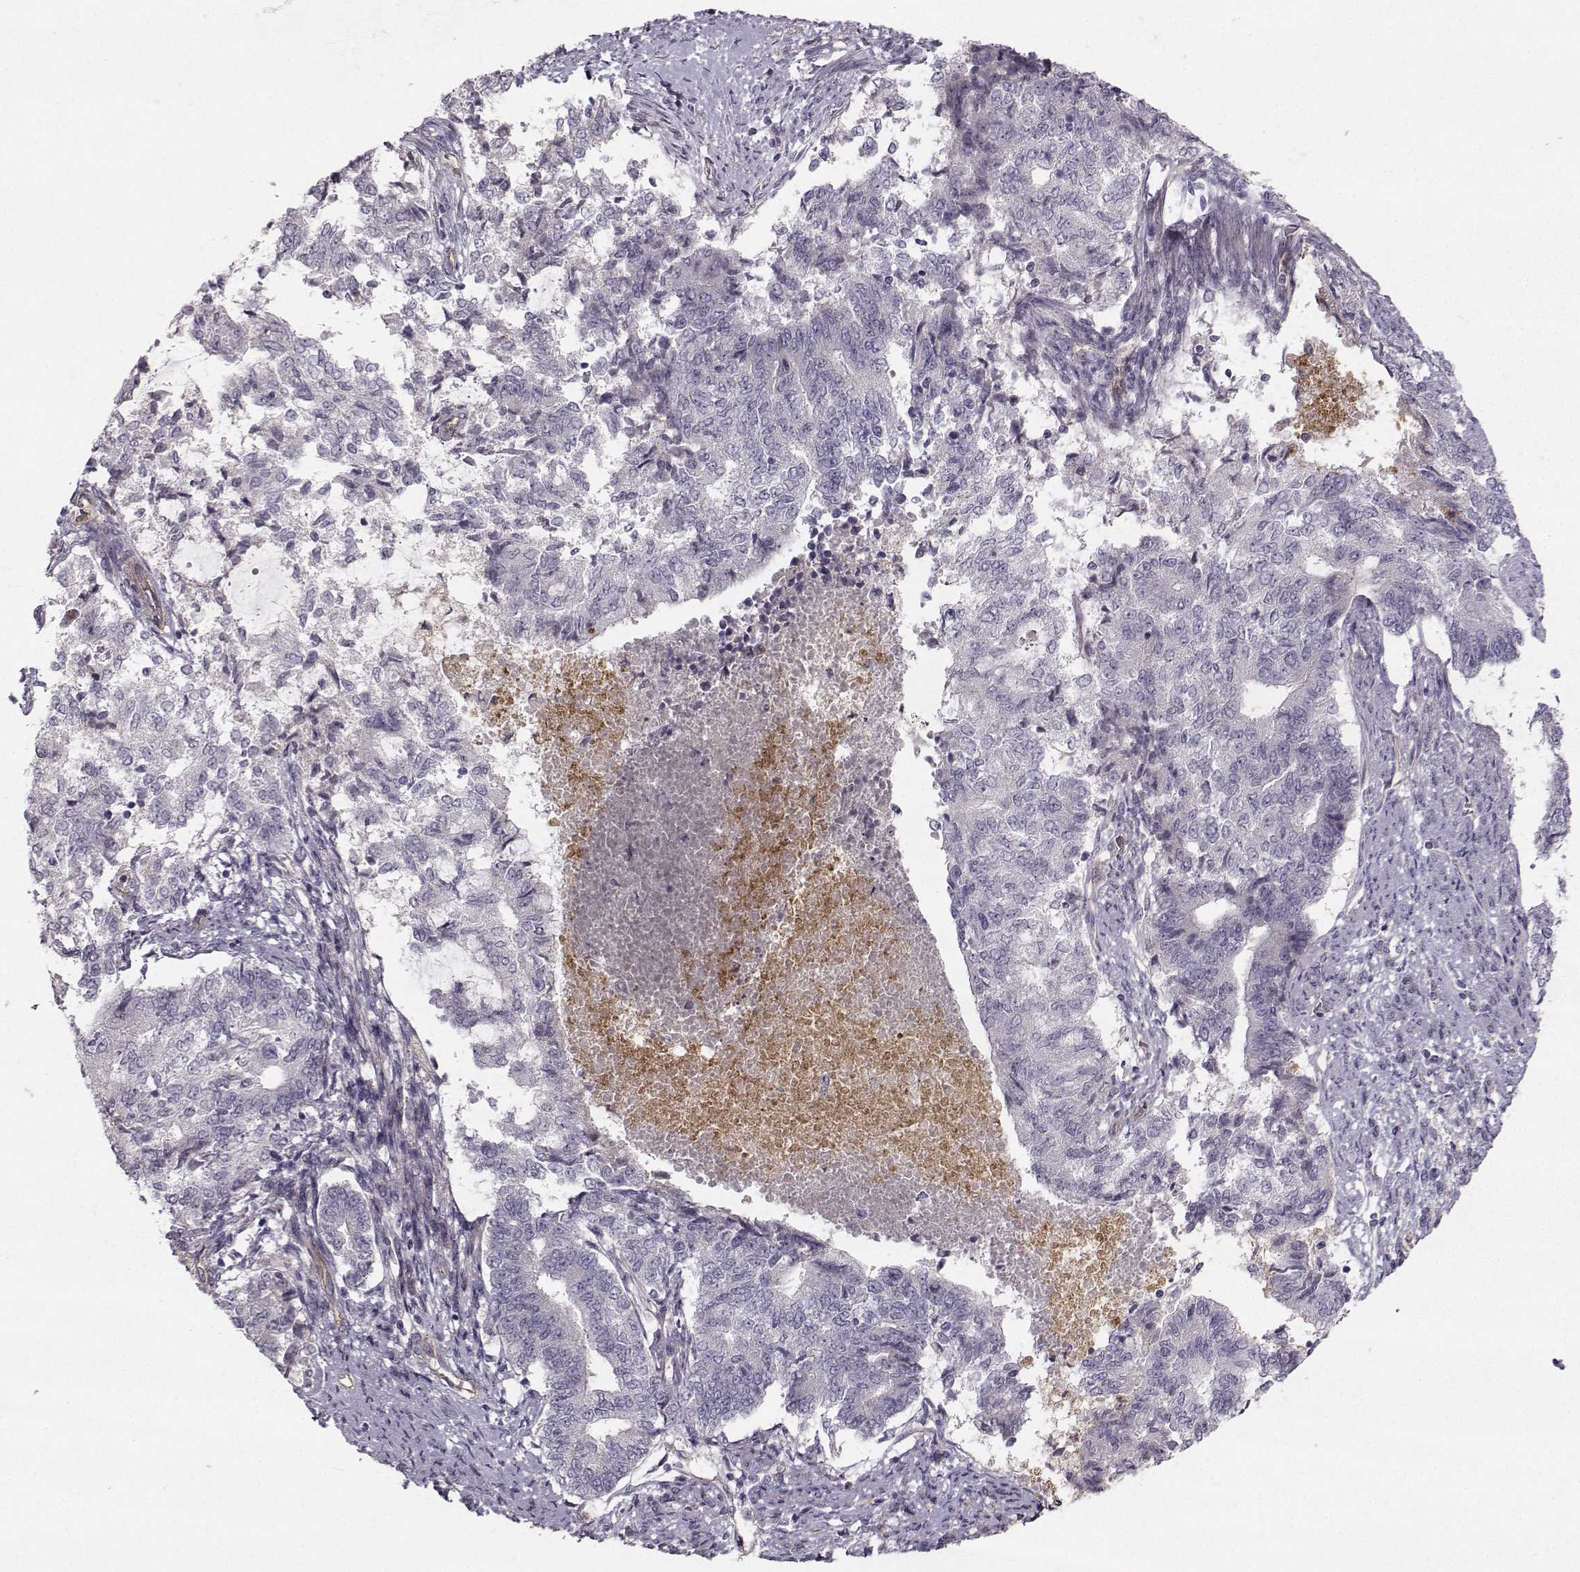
{"staining": {"intensity": "negative", "quantity": "none", "location": "none"}, "tissue": "endometrial cancer", "cell_type": "Tumor cells", "image_type": "cancer", "snomed": [{"axis": "morphology", "description": "Adenocarcinoma, NOS"}, {"axis": "topography", "description": "Endometrium"}], "caption": "Tumor cells show no significant protein staining in endometrial cancer.", "gene": "OPRD1", "patient": {"sex": "female", "age": 65}}